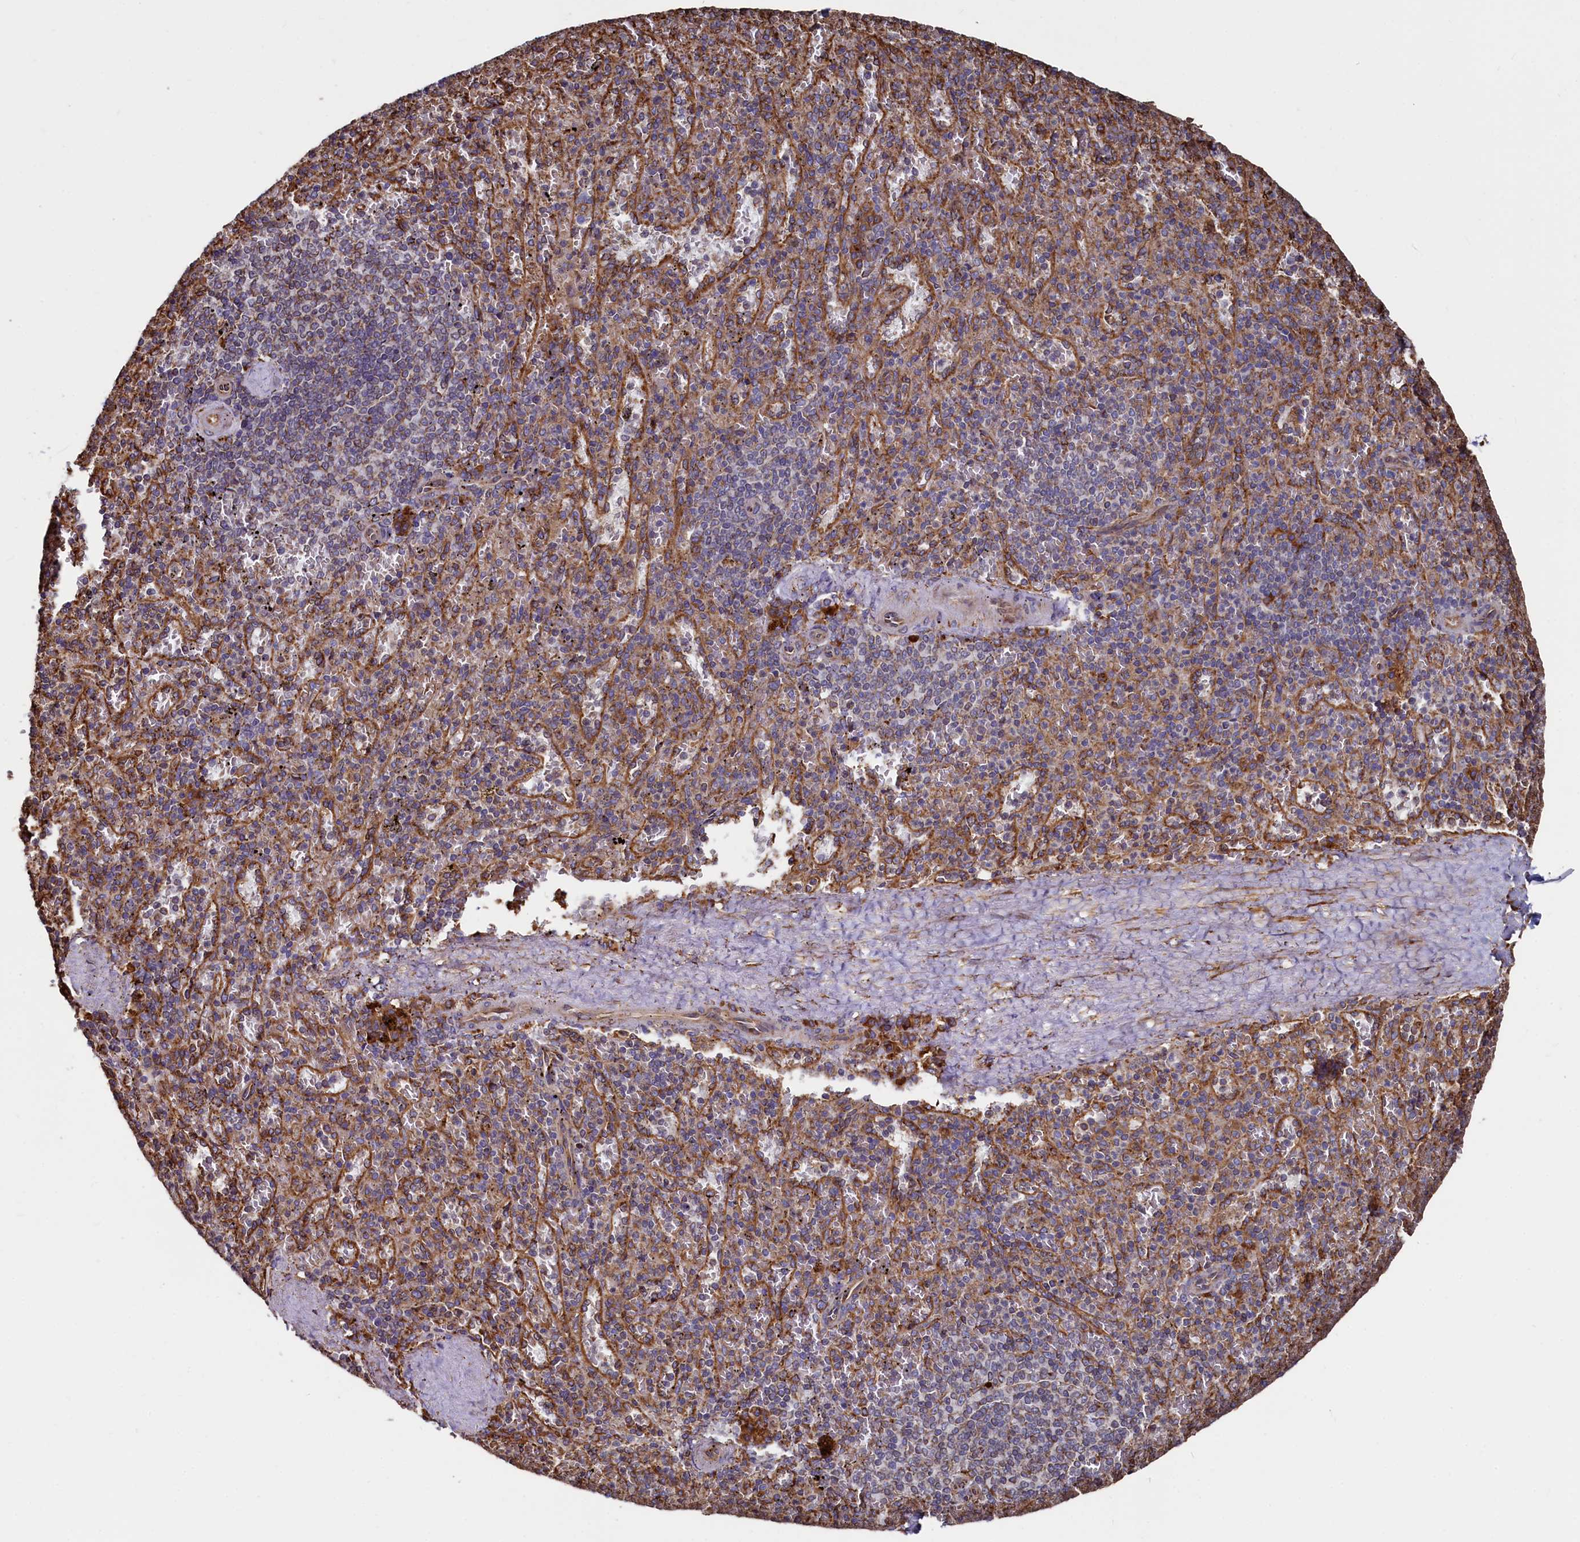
{"staining": {"intensity": "moderate", "quantity": "<25%", "location": "cytoplasmic/membranous"}, "tissue": "spleen", "cell_type": "Cells in red pulp", "image_type": "normal", "snomed": [{"axis": "morphology", "description": "Normal tissue, NOS"}, {"axis": "topography", "description": "Spleen"}], "caption": "Moderate cytoplasmic/membranous expression is present in about <25% of cells in red pulp in benign spleen. The staining was performed using DAB, with brown indicating positive protein expression. Nuclei are stained blue with hematoxylin.", "gene": "NEURL1B", "patient": {"sex": "male", "age": 82}}